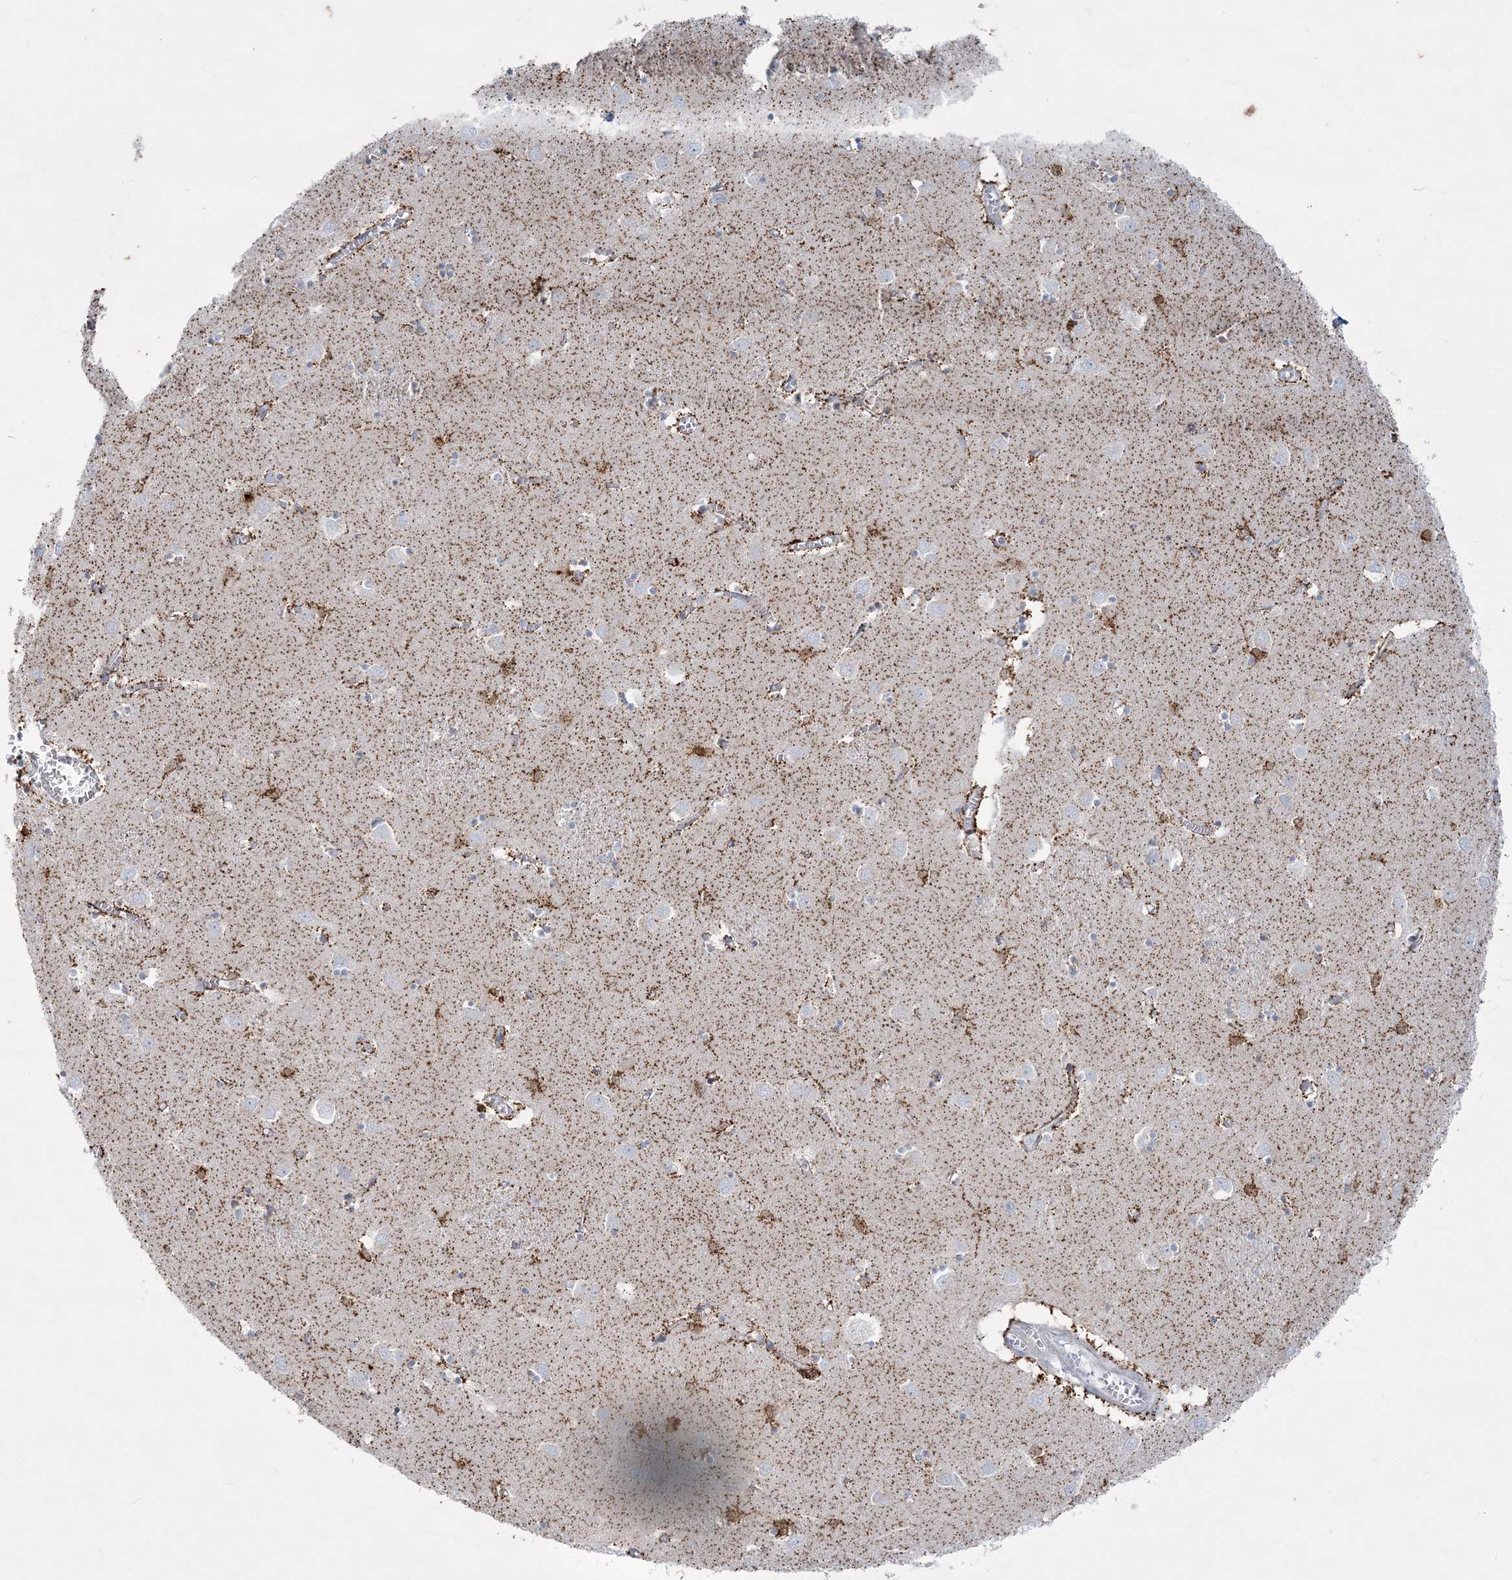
{"staining": {"intensity": "moderate", "quantity": "<25%", "location": "cytoplasmic/membranous"}, "tissue": "caudate", "cell_type": "Glial cells", "image_type": "normal", "snomed": [{"axis": "morphology", "description": "Normal tissue, NOS"}, {"axis": "topography", "description": "Lateral ventricle wall"}], "caption": "Immunohistochemical staining of benign caudate displays moderate cytoplasmic/membranous protein staining in about <25% of glial cells.", "gene": "TBC1D7", "patient": {"sex": "male", "age": 70}}